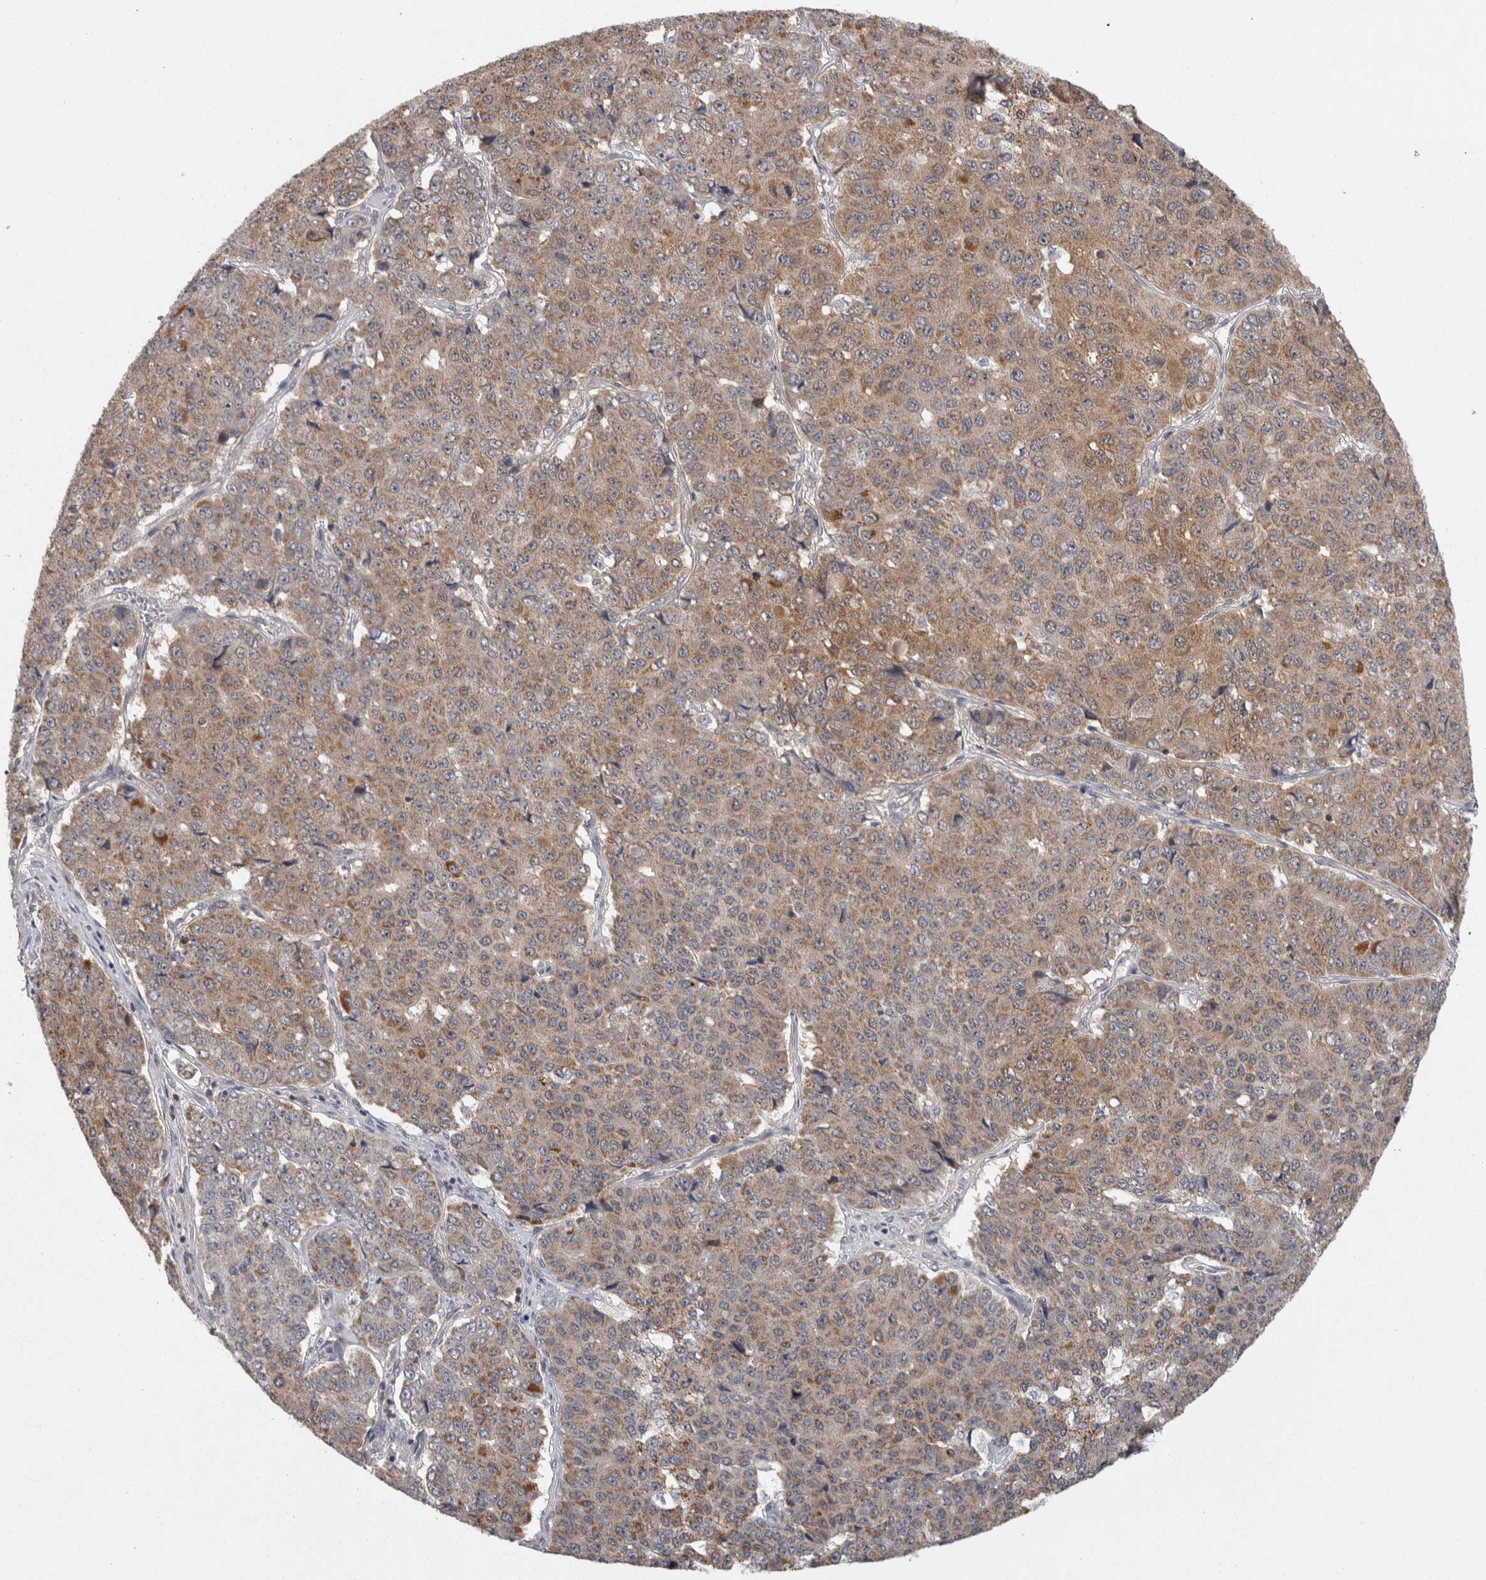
{"staining": {"intensity": "moderate", "quantity": ">75%", "location": "cytoplasmic/membranous"}, "tissue": "pancreatic cancer", "cell_type": "Tumor cells", "image_type": "cancer", "snomed": [{"axis": "morphology", "description": "Adenocarcinoma, NOS"}, {"axis": "topography", "description": "Pancreas"}], "caption": "A histopathology image of adenocarcinoma (pancreatic) stained for a protein reveals moderate cytoplasmic/membranous brown staining in tumor cells. The staining was performed using DAB, with brown indicating positive protein expression. Nuclei are stained blue with hematoxylin.", "gene": "ACAT2", "patient": {"sex": "male", "age": 50}}